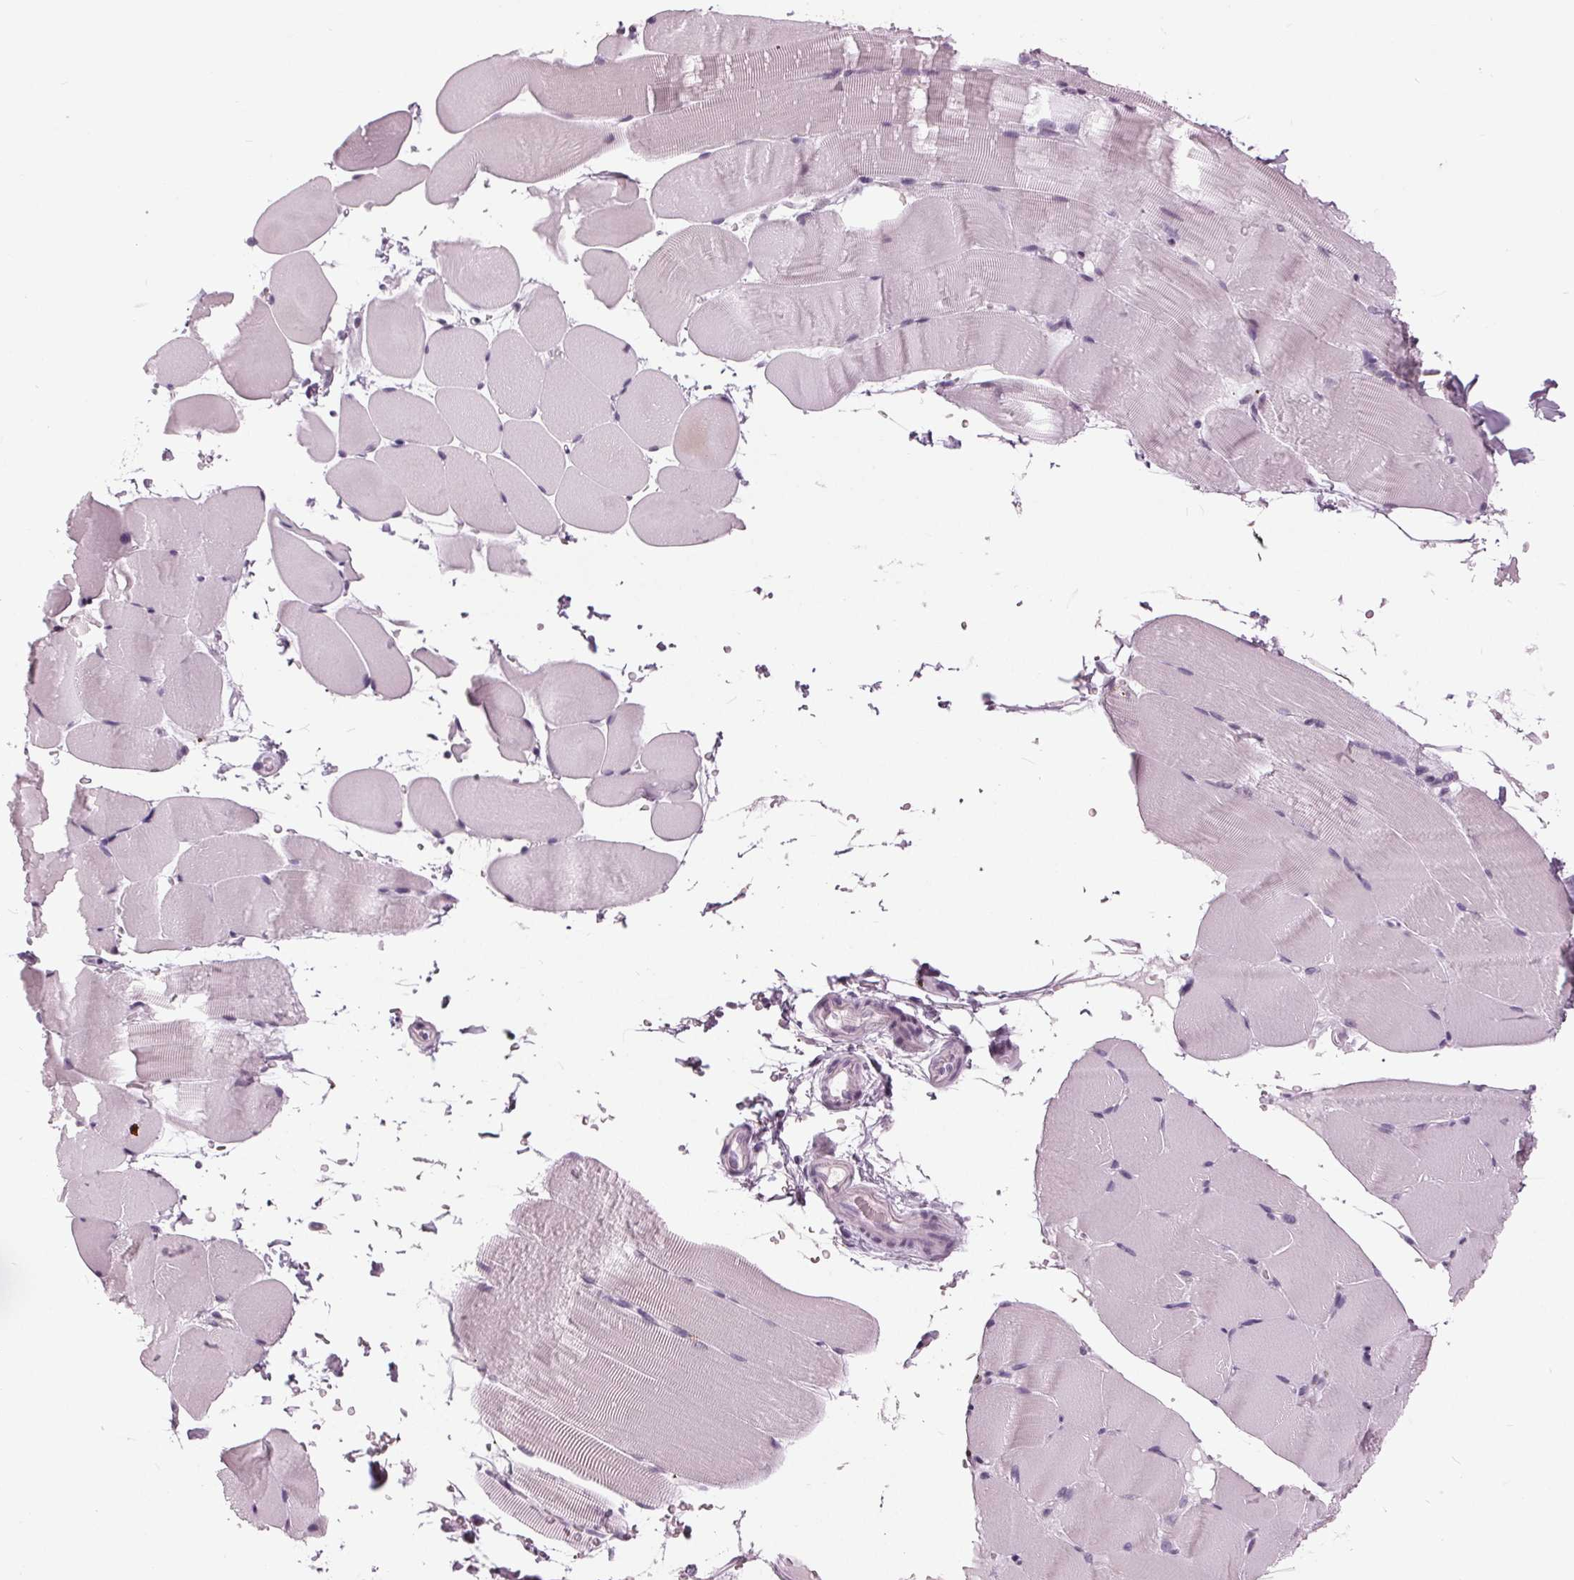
{"staining": {"intensity": "negative", "quantity": "none", "location": "none"}, "tissue": "skeletal muscle", "cell_type": "Myocytes", "image_type": "normal", "snomed": [{"axis": "morphology", "description": "Normal tissue, NOS"}, {"axis": "topography", "description": "Skeletal muscle"}], "caption": "Immunohistochemistry histopathology image of normal skeletal muscle: human skeletal muscle stained with DAB reveals no significant protein expression in myocytes.", "gene": "SLC9A4", "patient": {"sex": "female", "age": 37}}